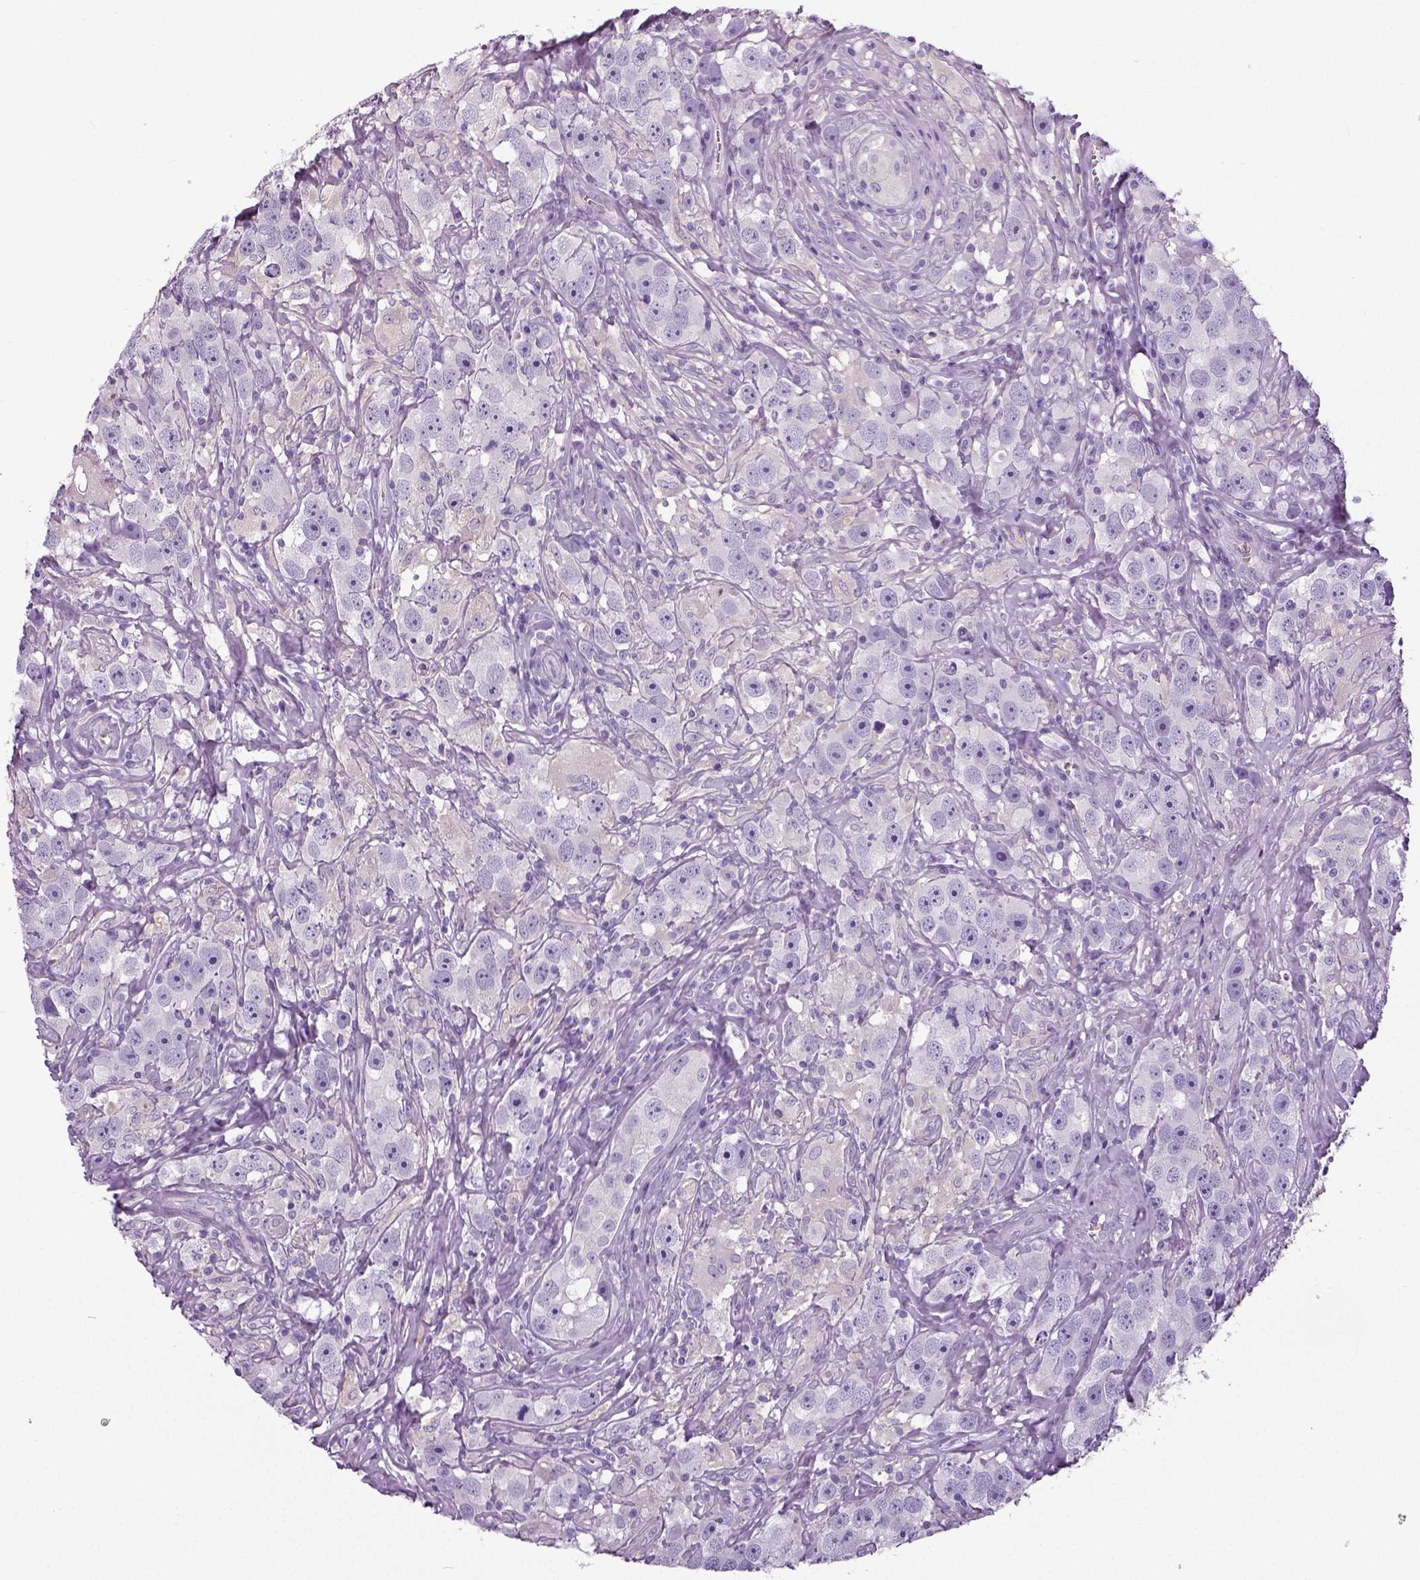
{"staining": {"intensity": "negative", "quantity": "none", "location": "none"}, "tissue": "testis cancer", "cell_type": "Tumor cells", "image_type": "cancer", "snomed": [{"axis": "morphology", "description": "Seminoma, NOS"}, {"axis": "topography", "description": "Testis"}], "caption": "IHC histopathology image of neoplastic tissue: human testis cancer stained with DAB exhibits no significant protein staining in tumor cells.", "gene": "NECAB2", "patient": {"sex": "male", "age": 49}}